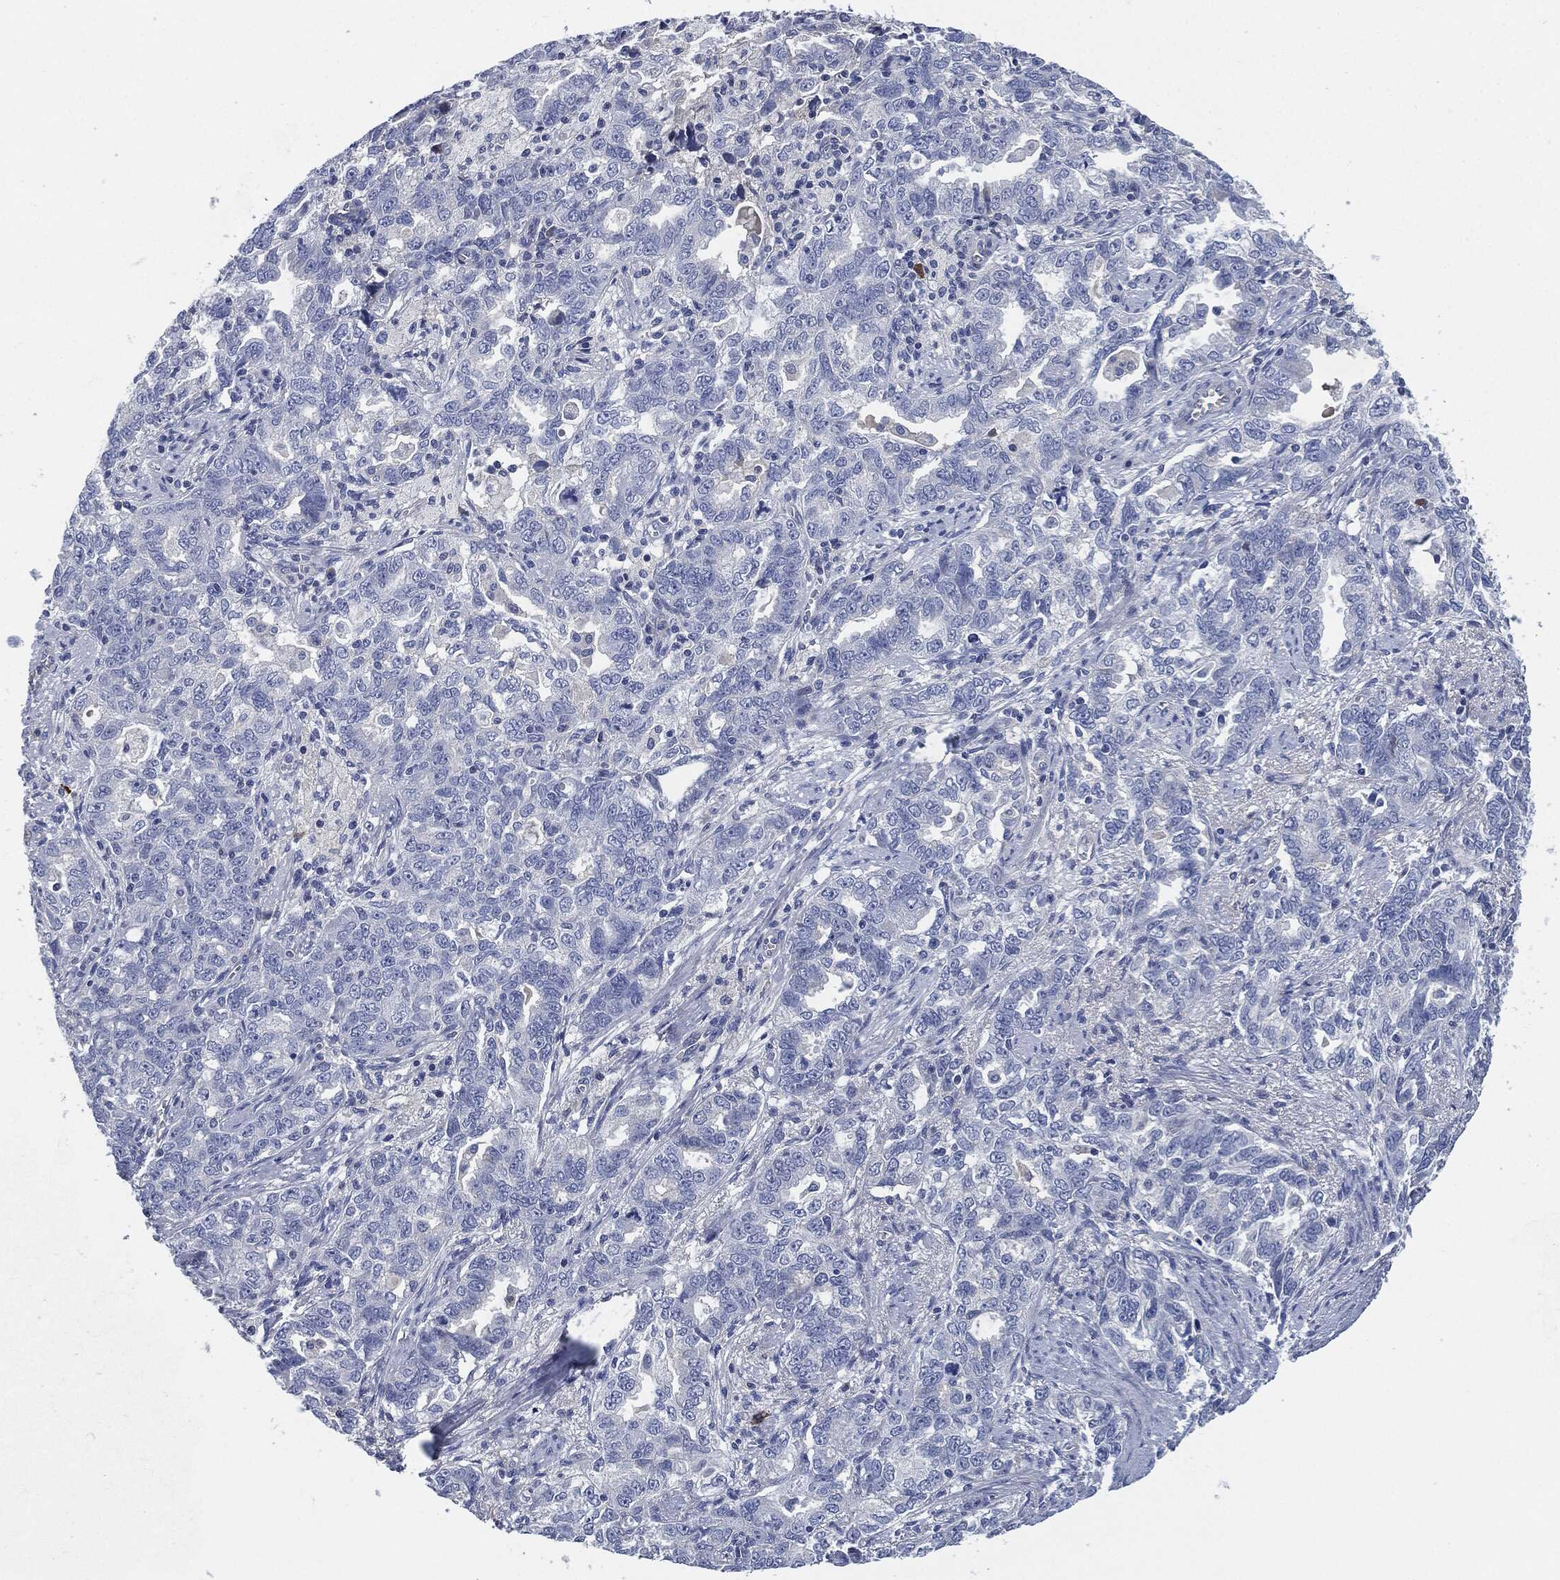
{"staining": {"intensity": "negative", "quantity": "none", "location": "none"}, "tissue": "ovarian cancer", "cell_type": "Tumor cells", "image_type": "cancer", "snomed": [{"axis": "morphology", "description": "Cystadenocarcinoma, serous, NOS"}, {"axis": "topography", "description": "Ovary"}], "caption": "Protein analysis of ovarian serous cystadenocarcinoma displays no significant expression in tumor cells.", "gene": "CD27", "patient": {"sex": "female", "age": 51}}